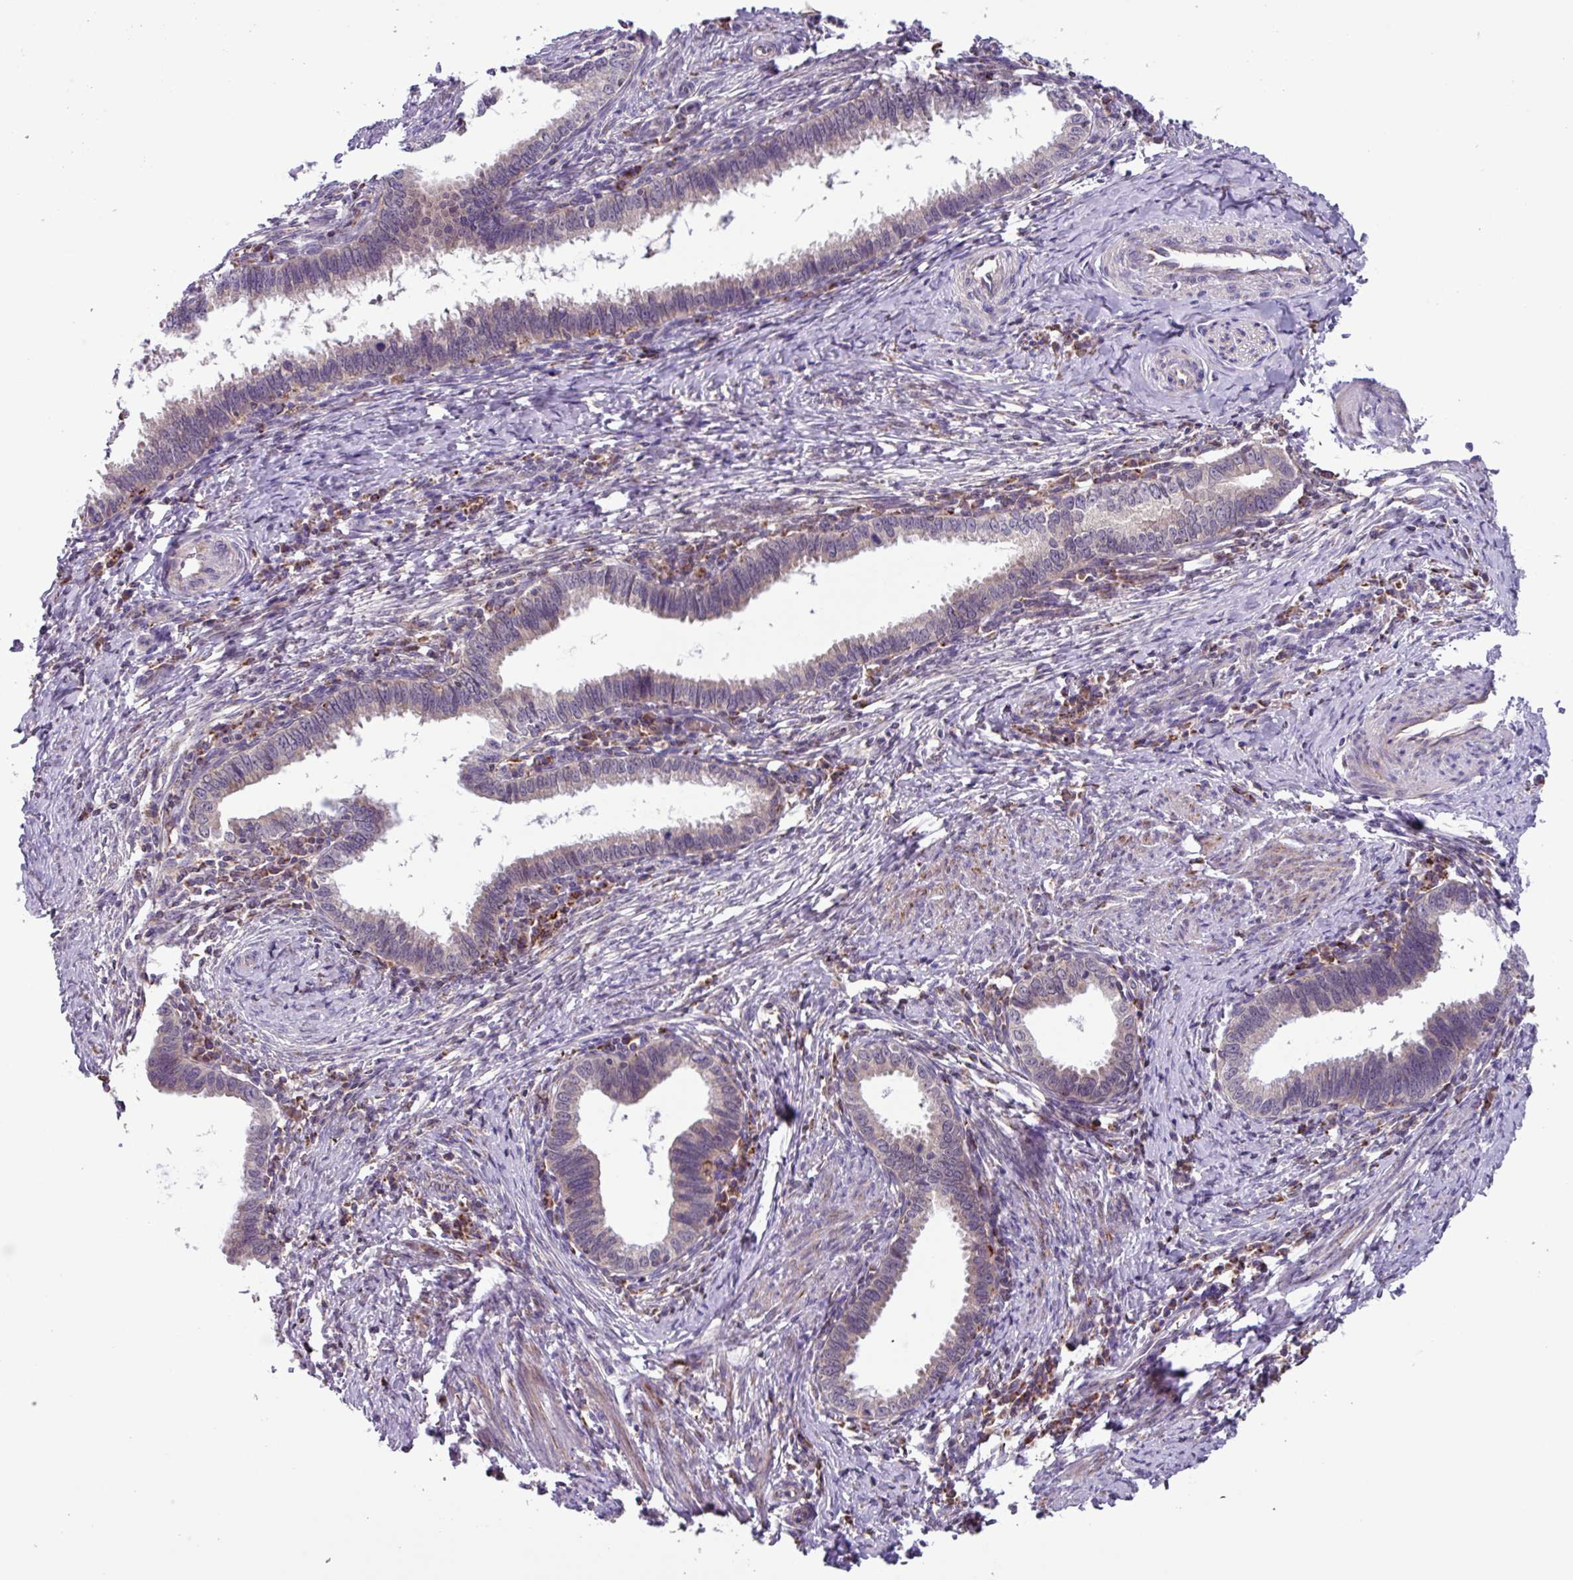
{"staining": {"intensity": "negative", "quantity": "none", "location": "none"}, "tissue": "cervical cancer", "cell_type": "Tumor cells", "image_type": "cancer", "snomed": [{"axis": "morphology", "description": "Adenocarcinoma, NOS"}, {"axis": "topography", "description": "Cervix"}], "caption": "A micrograph of adenocarcinoma (cervical) stained for a protein shows no brown staining in tumor cells.", "gene": "AKIRIN1", "patient": {"sex": "female", "age": 36}}